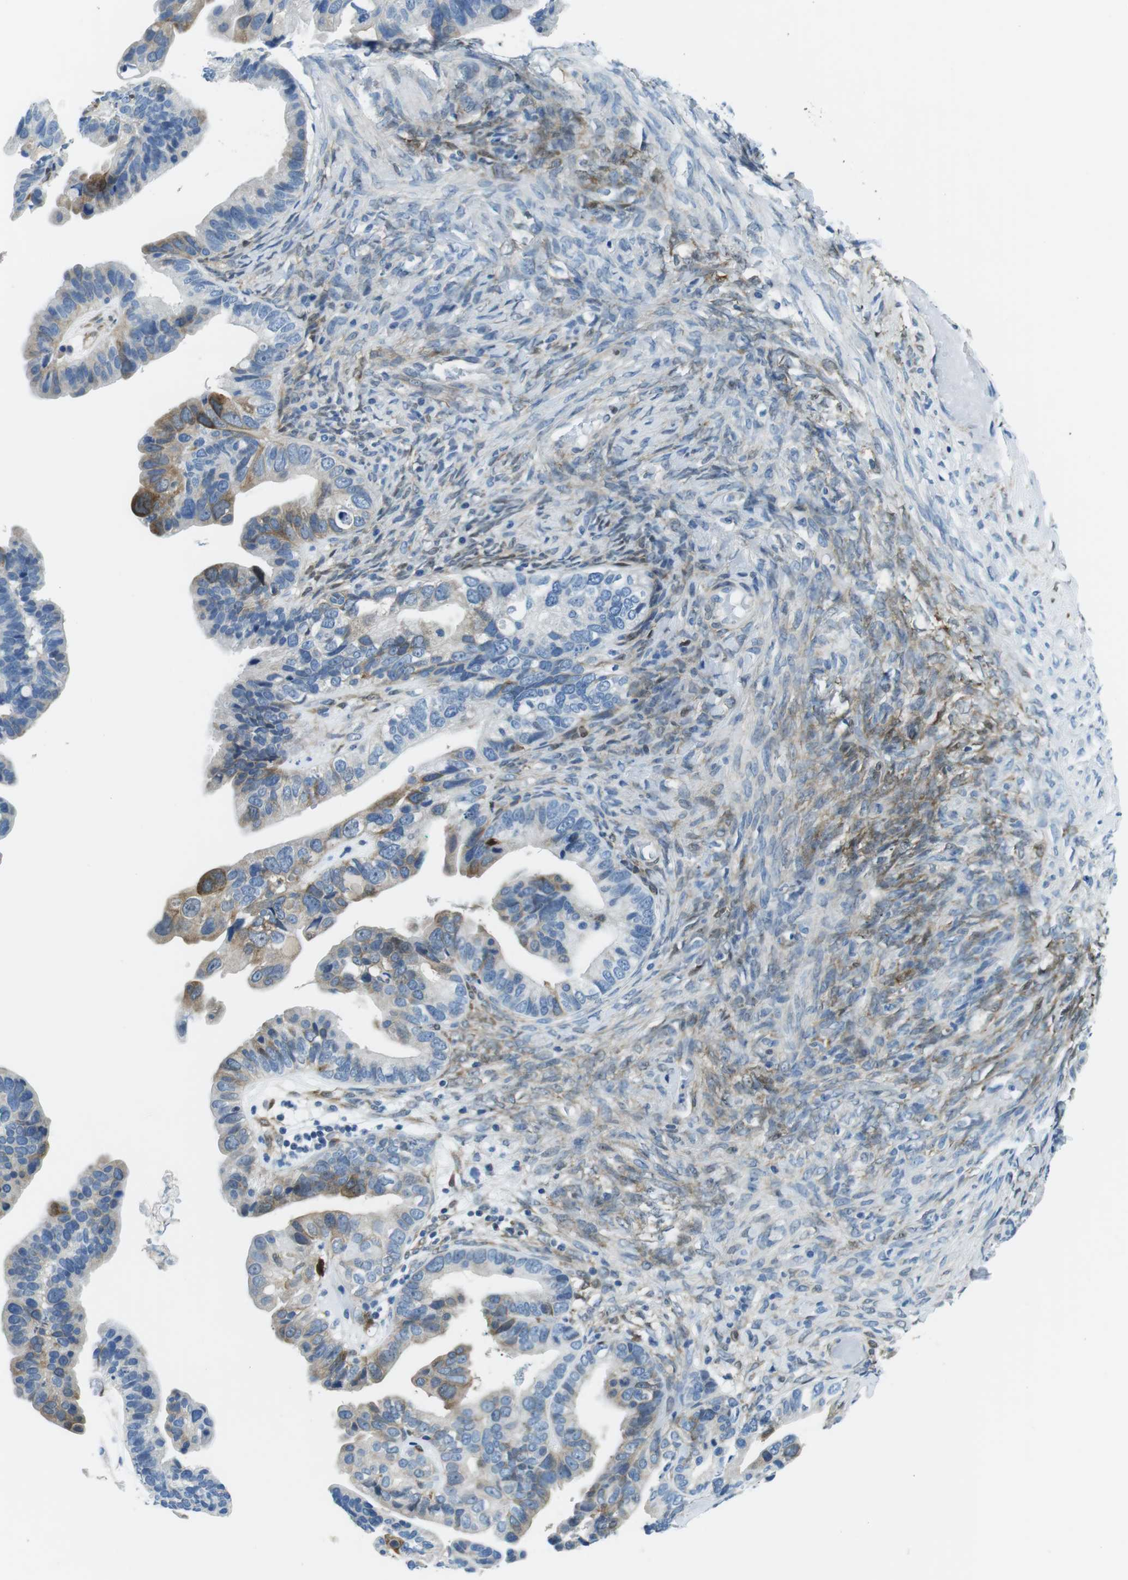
{"staining": {"intensity": "moderate", "quantity": "<25%", "location": "cytoplasmic/membranous"}, "tissue": "ovarian cancer", "cell_type": "Tumor cells", "image_type": "cancer", "snomed": [{"axis": "morphology", "description": "Cystadenocarcinoma, serous, NOS"}, {"axis": "topography", "description": "Ovary"}], "caption": "Serous cystadenocarcinoma (ovarian) stained for a protein (brown) reveals moderate cytoplasmic/membranous positive expression in about <25% of tumor cells.", "gene": "PHLDA1", "patient": {"sex": "female", "age": 56}}